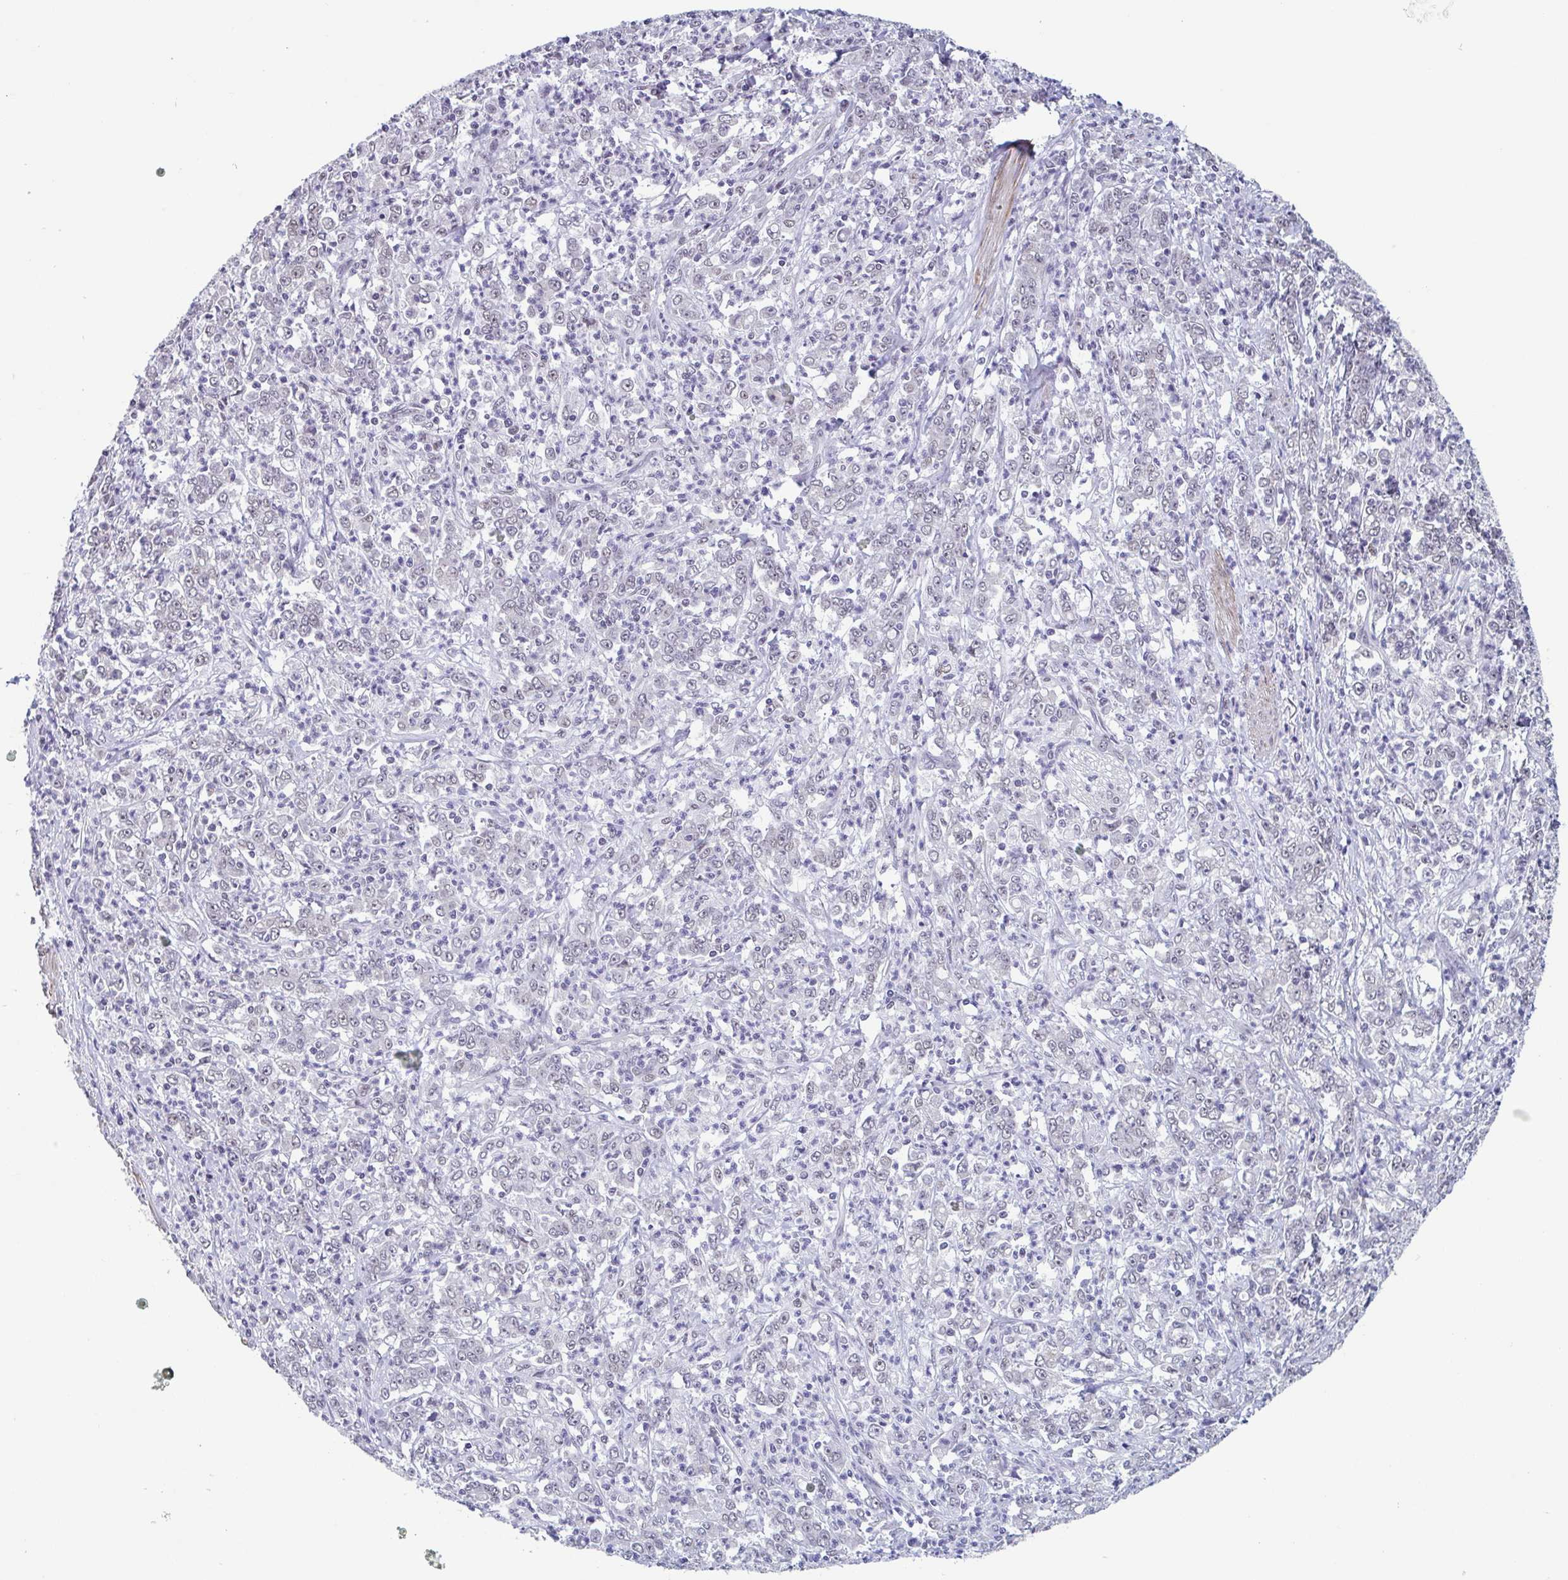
{"staining": {"intensity": "negative", "quantity": "none", "location": "none"}, "tissue": "stomach cancer", "cell_type": "Tumor cells", "image_type": "cancer", "snomed": [{"axis": "morphology", "description": "Adenocarcinoma, NOS"}, {"axis": "topography", "description": "Stomach, lower"}], "caption": "High power microscopy image of an immunohistochemistry histopathology image of stomach adenocarcinoma, revealing no significant positivity in tumor cells.", "gene": "TMEM92", "patient": {"sex": "female", "age": 71}}